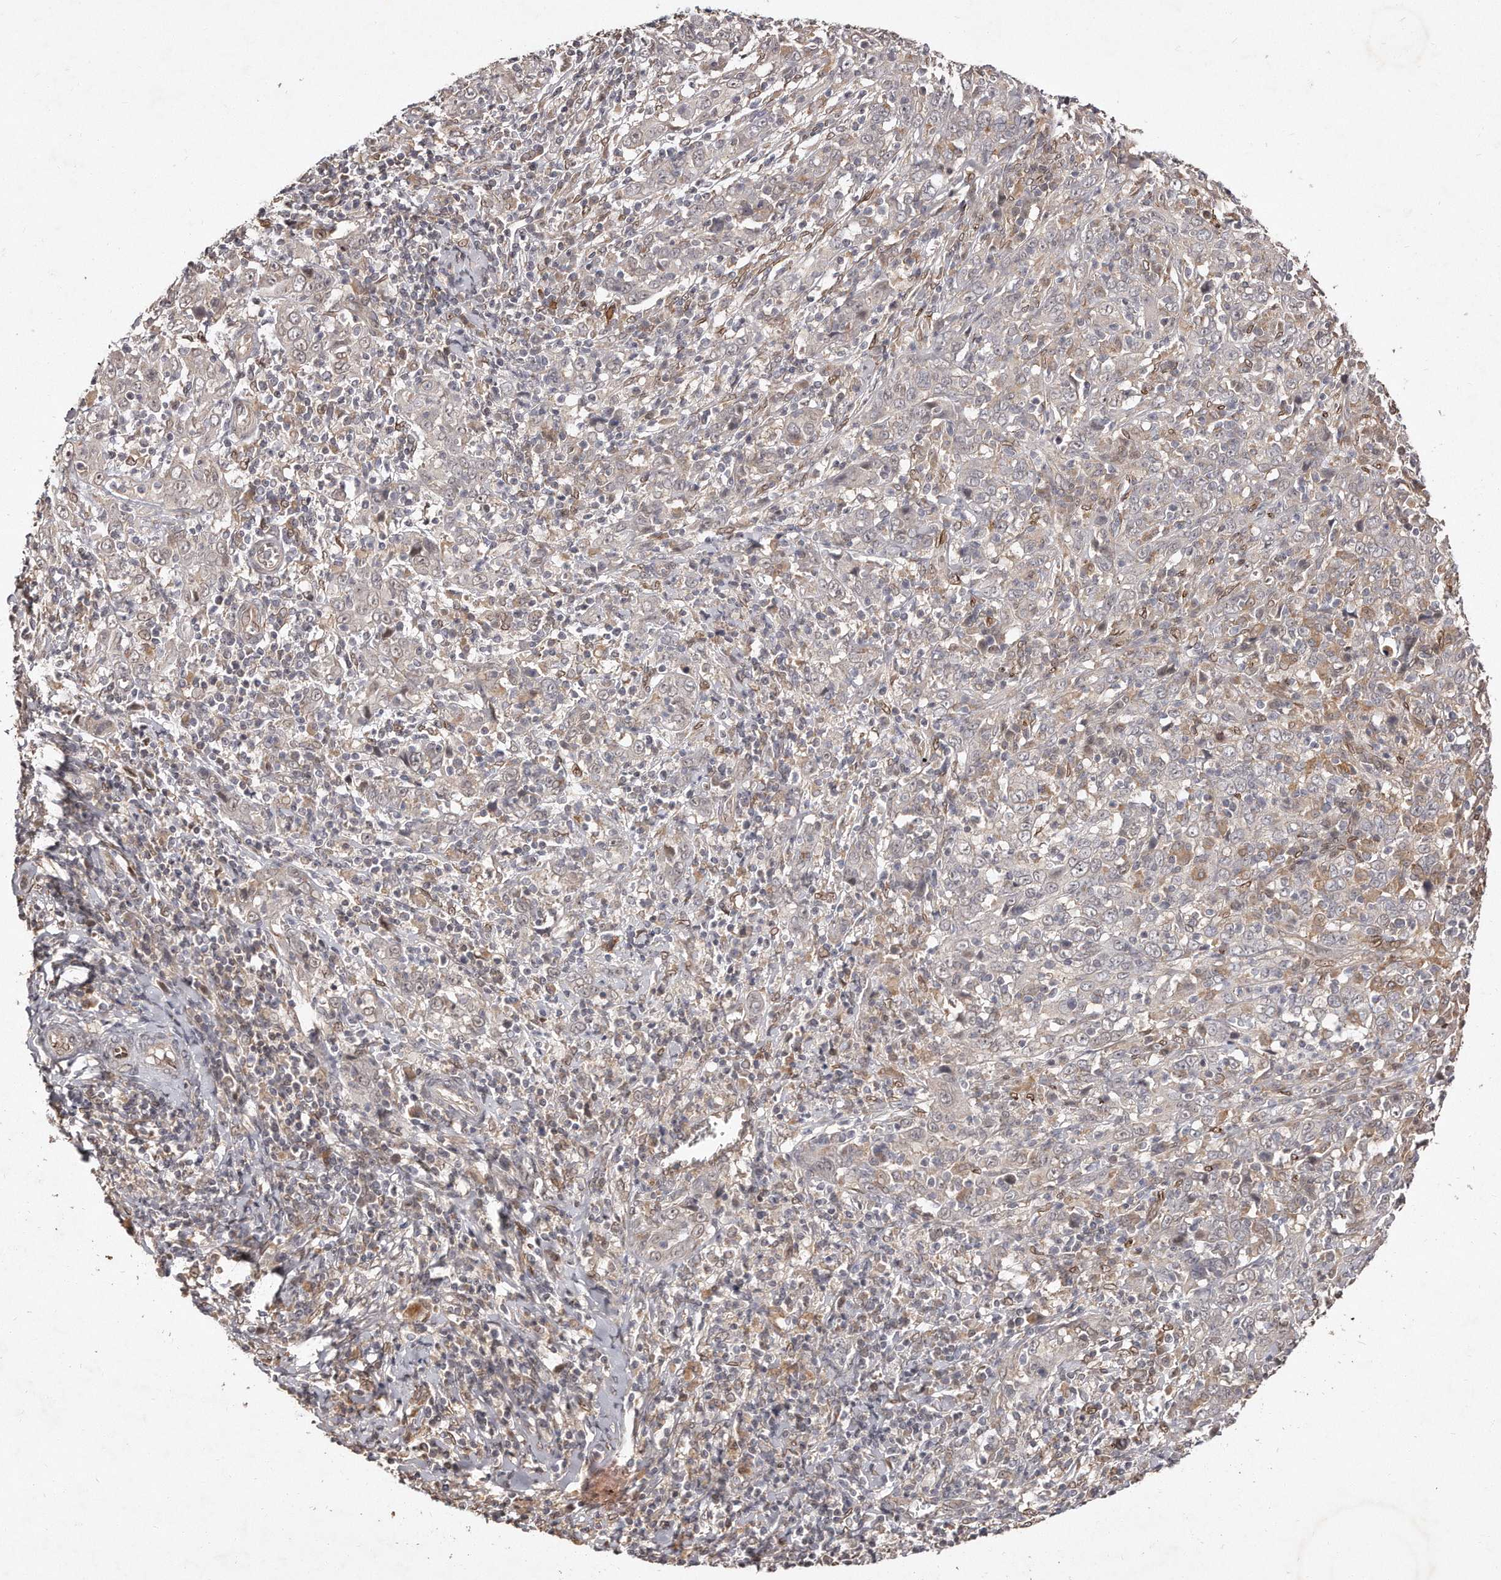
{"staining": {"intensity": "negative", "quantity": "none", "location": "none"}, "tissue": "cervical cancer", "cell_type": "Tumor cells", "image_type": "cancer", "snomed": [{"axis": "morphology", "description": "Squamous cell carcinoma, NOS"}, {"axis": "topography", "description": "Cervix"}], "caption": "The histopathology image reveals no significant positivity in tumor cells of cervical cancer. (Immunohistochemistry (ihc), brightfield microscopy, high magnification).", "gene": "HASPIN", "patient": {"sex": "female", "age": 46}}